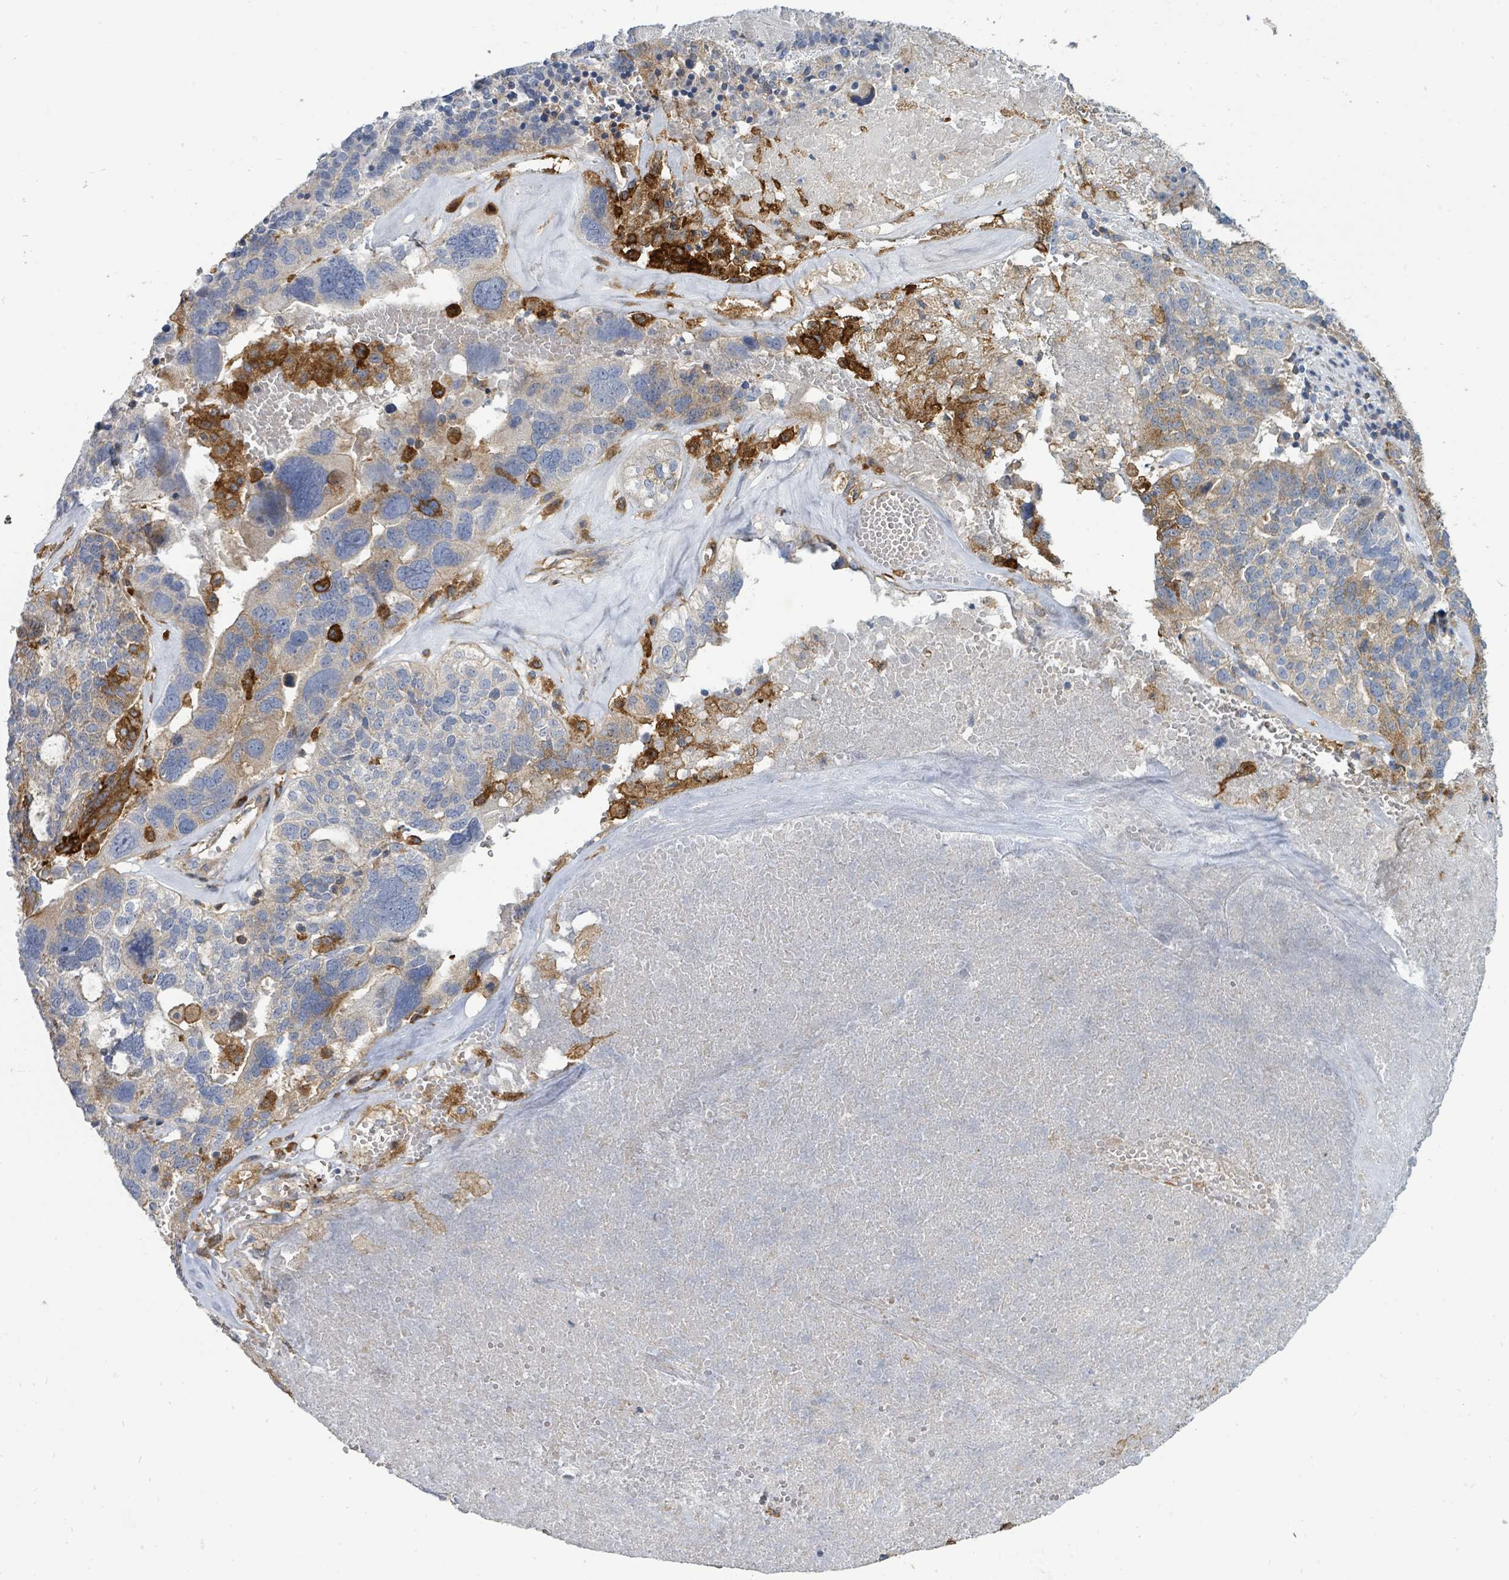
{"staining": {"intensity": "moderate", "quantity": "<25%", "location": "cytoplasmic/membranous"}, "tissue": "ovarian cancer", "cell_type": "Tumor cells", "image_type": "cancer", "snomed": [{"axis": "morphology", "description": "Cystadenocarcinoma, serous, NOS"}, {"axis": "topography", "description": "Ovary"}], "caption": "Immunohistochemical staining of human ovarian cancer shows low levels of moderate cytoplasmic/membranous protein staining in about <25% of tumor cells.", "gene": "IFIT1", "patient": {"sex": "female", "age": 59}}